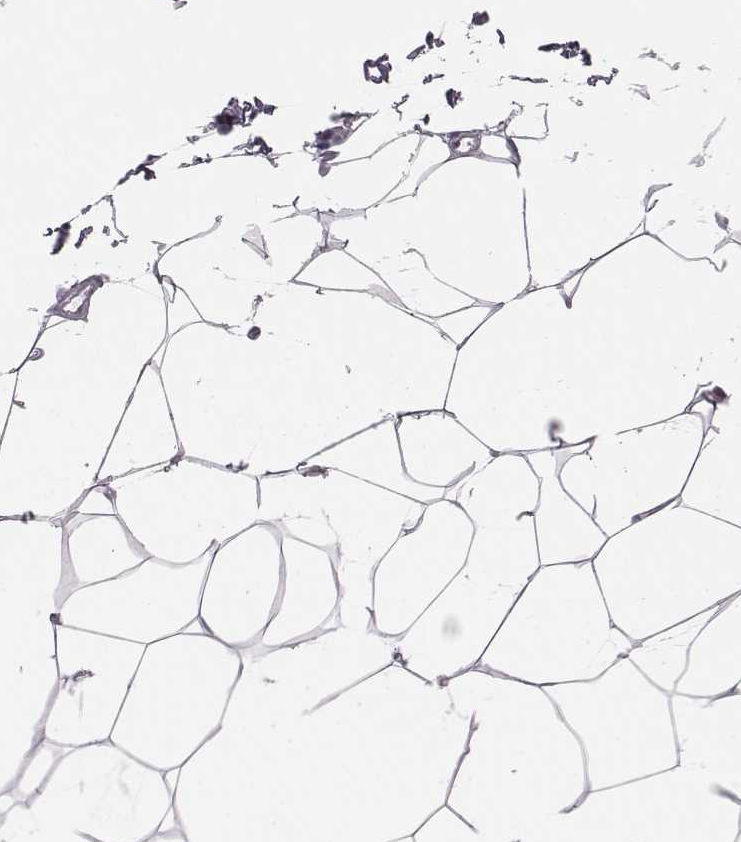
{"staining": {"intensity": "negative", "quantity": "none", "location": "none"}, "tissue": "breast", "cell_type": "Adipocytes", "image_type": "normal", "snomed": [{"axis": "morphology", "description": "Normal tissue, NOS"}, {"axis": "topography", "description": "Breast"}], "caption": "An immunohistochemistry micrograph of benign breast is shown. There is no staining in adipocytes of breast.", "gene": "CRISP1", "patient": {"sex": "female", "age": 32}}